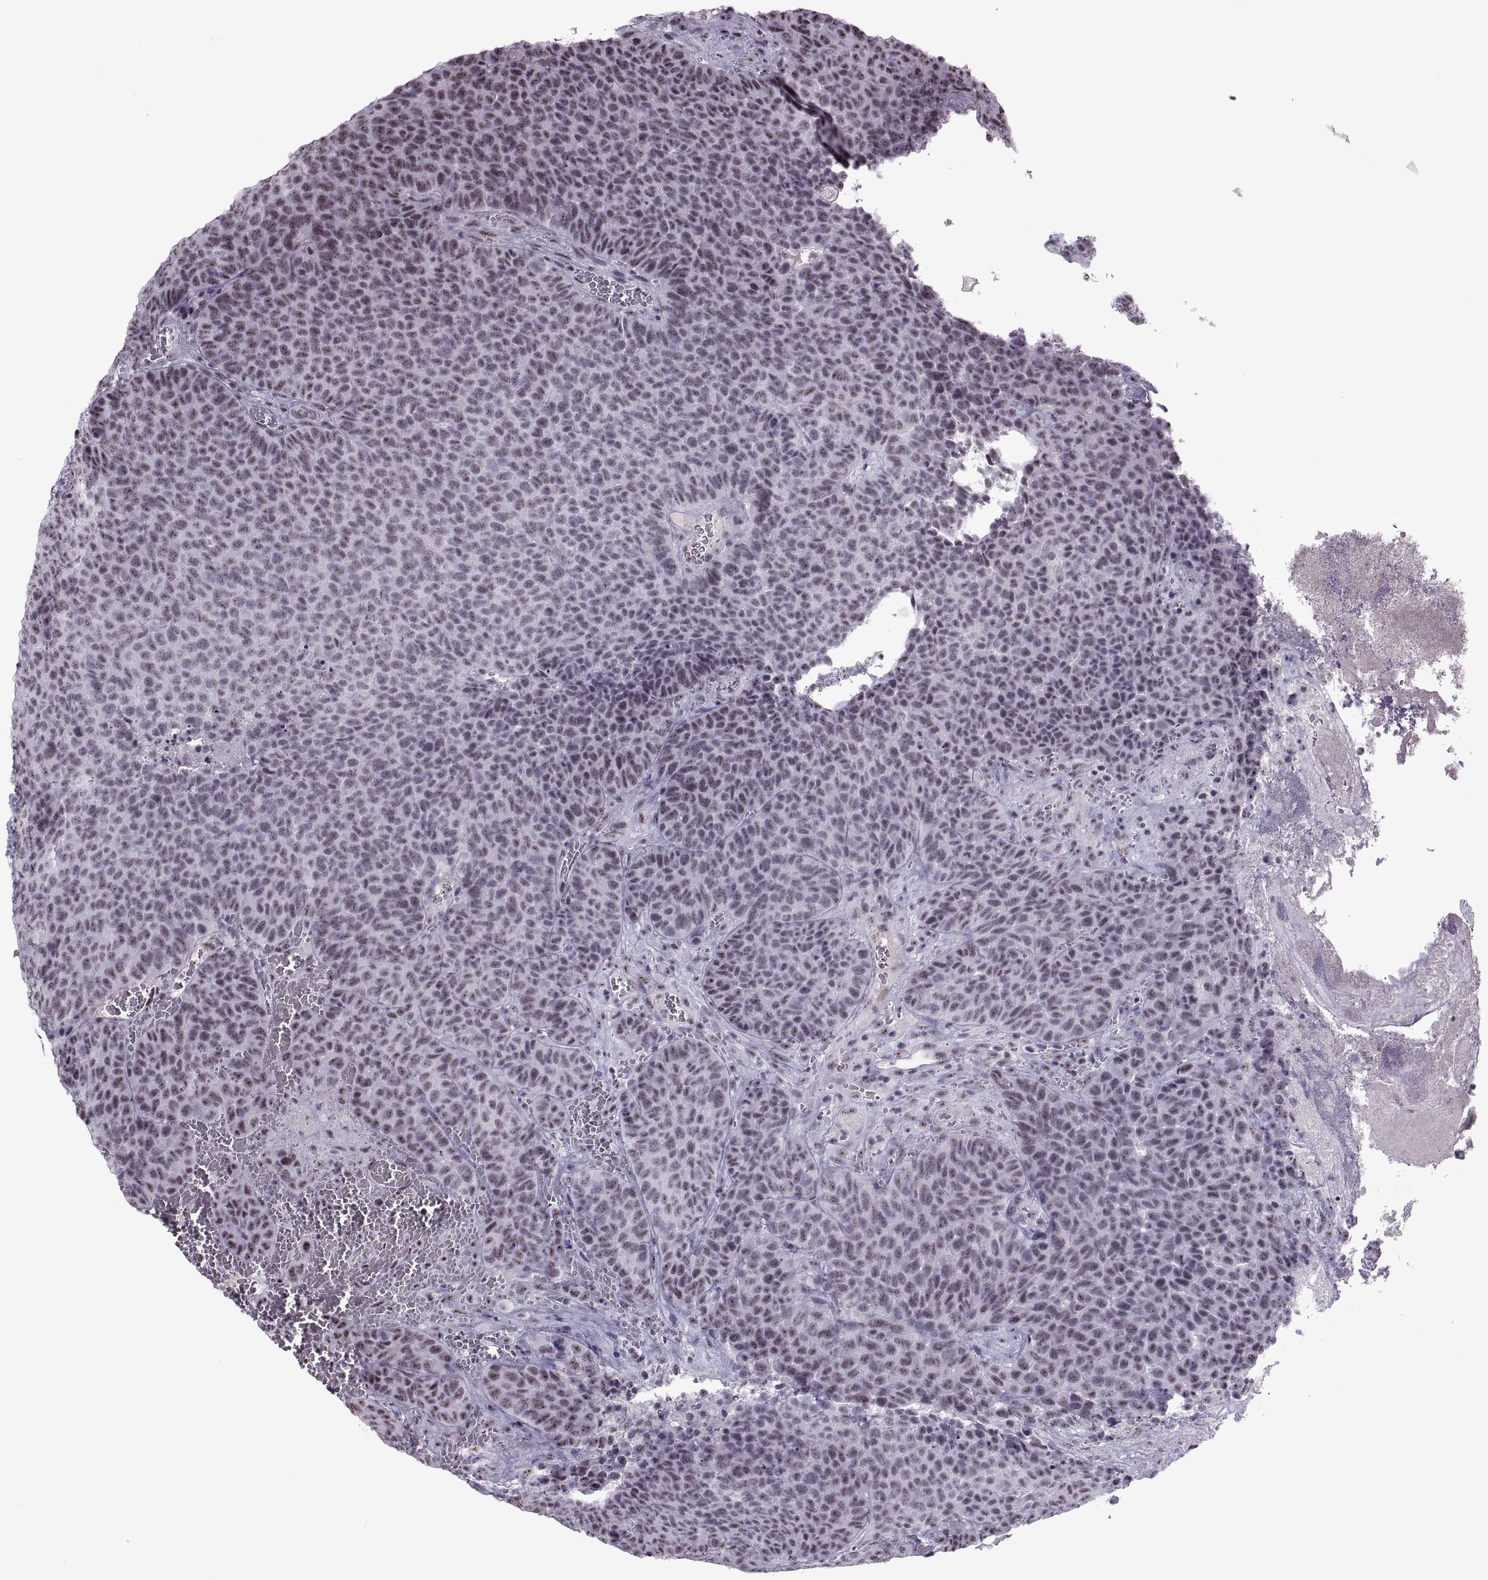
{"staining": {"intensity": "weak", "quantity": "25%-75%", "location": "nuclear"}, "tissue": "urothelial cancer", "cell_type": "Tumor cells", "image_type": "cancer", "snomed": [{"axis": "morphology", "description": "Urothelial carcinoma, Low grade"}, {"axis": "topography", "description": "Urinary bladder"}], "caption": "This is a micrograph of immunohistochemistry staining of urothelial carcinoma (low-grade), which shows weak expression in the nuclear of tumor cells.", "gene": "MAGEA4", "patient": {"sex": "female", "age": 62}}